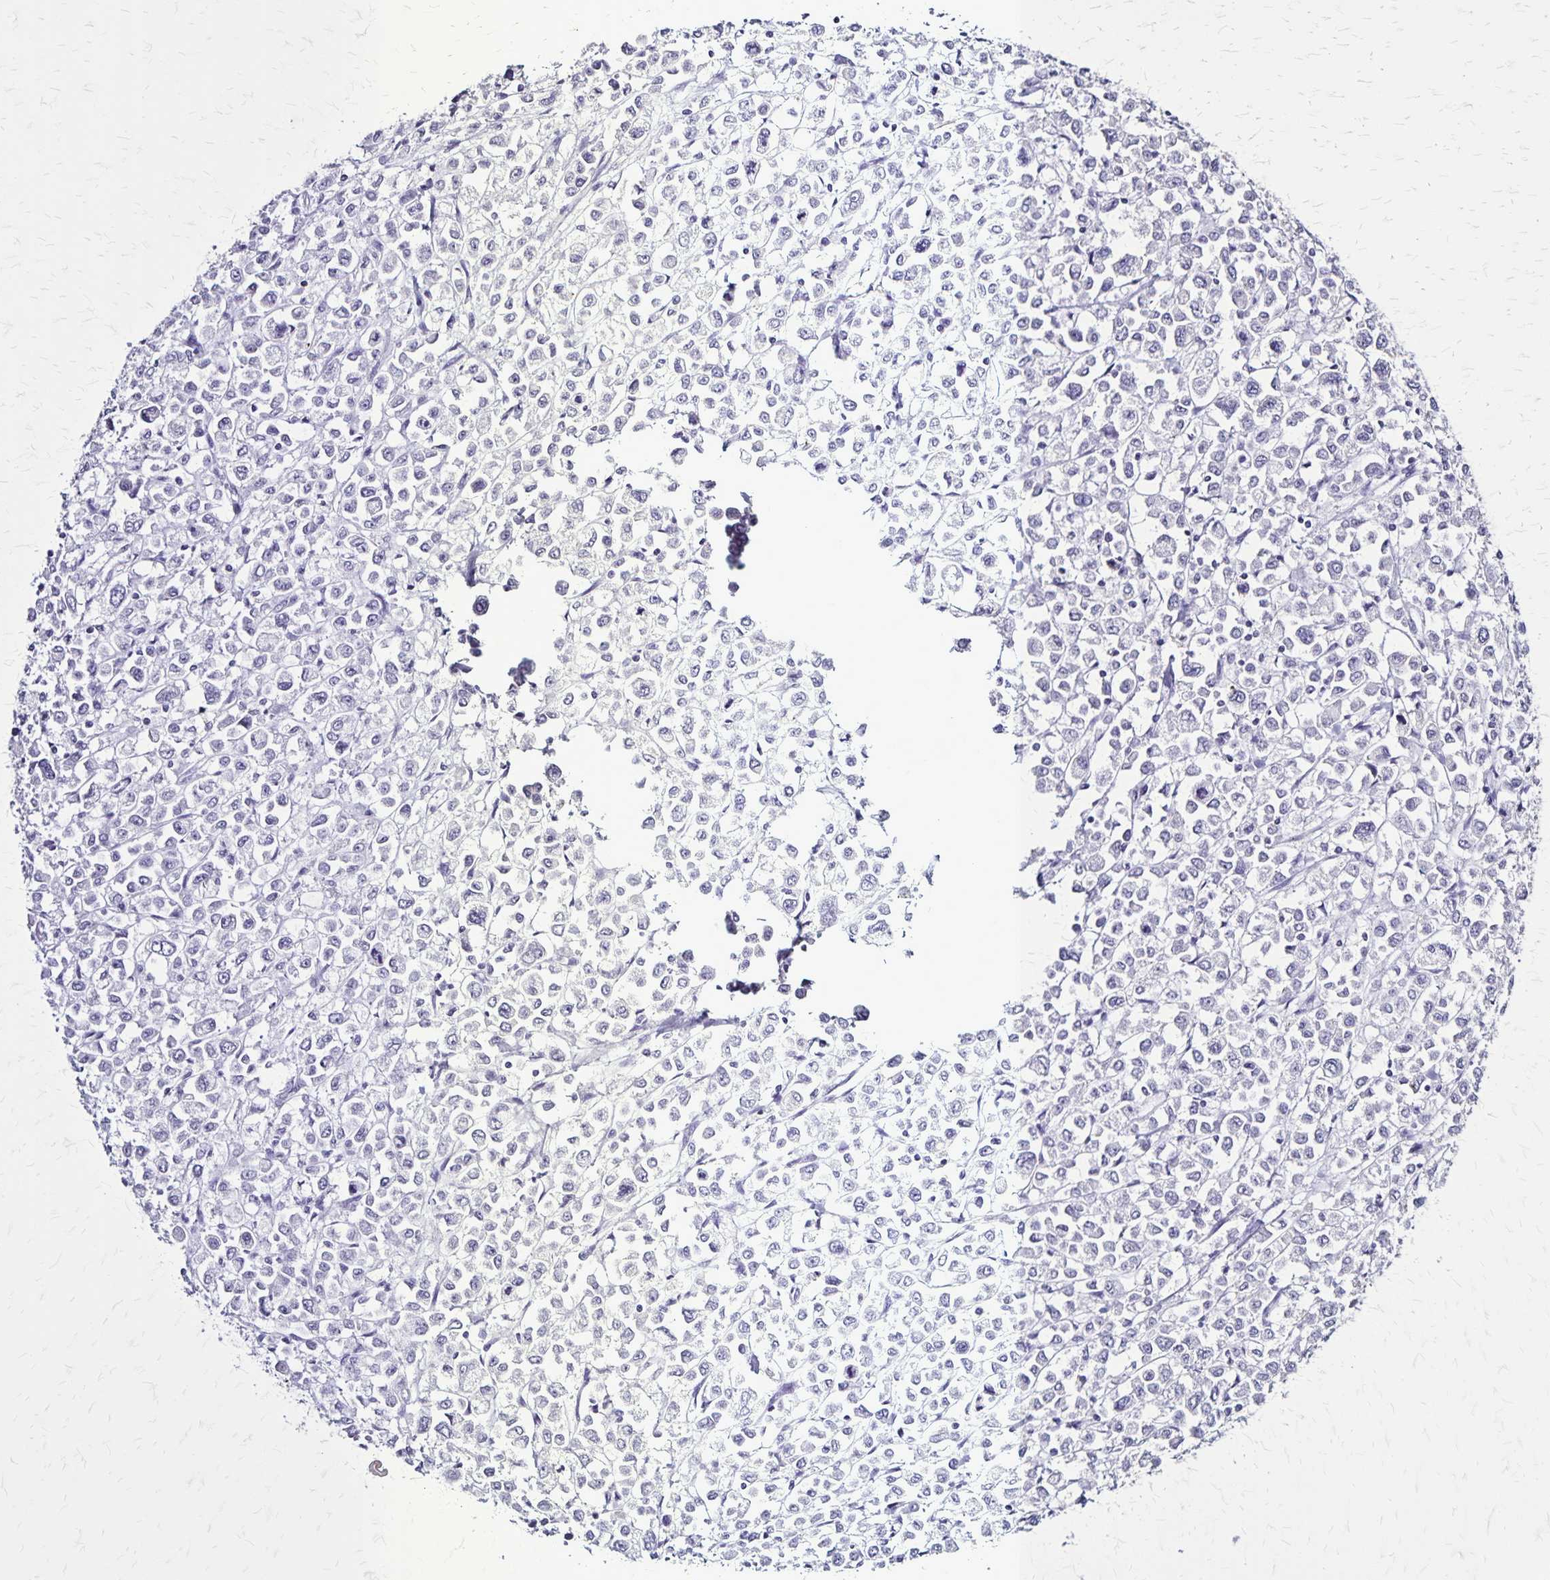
{"staining": {"intensity": "negative", "quantity": "none", "location": "none"}, "tissue": "stomach cancer", "cell_type": "Tumor cells", "image_type": "cancer", "snomed": [{"axis": "morphology", "description": "Adenocarcinoma, NOS"}, {"axis": "topography", "description": "Stomach, upper"}], "caption": "Photomicrograph shows no protein expression in tumor cells of stomach cancer tissue.", "gene": "PLXNA4", "patient": {"sex": "male", "age": 70}}